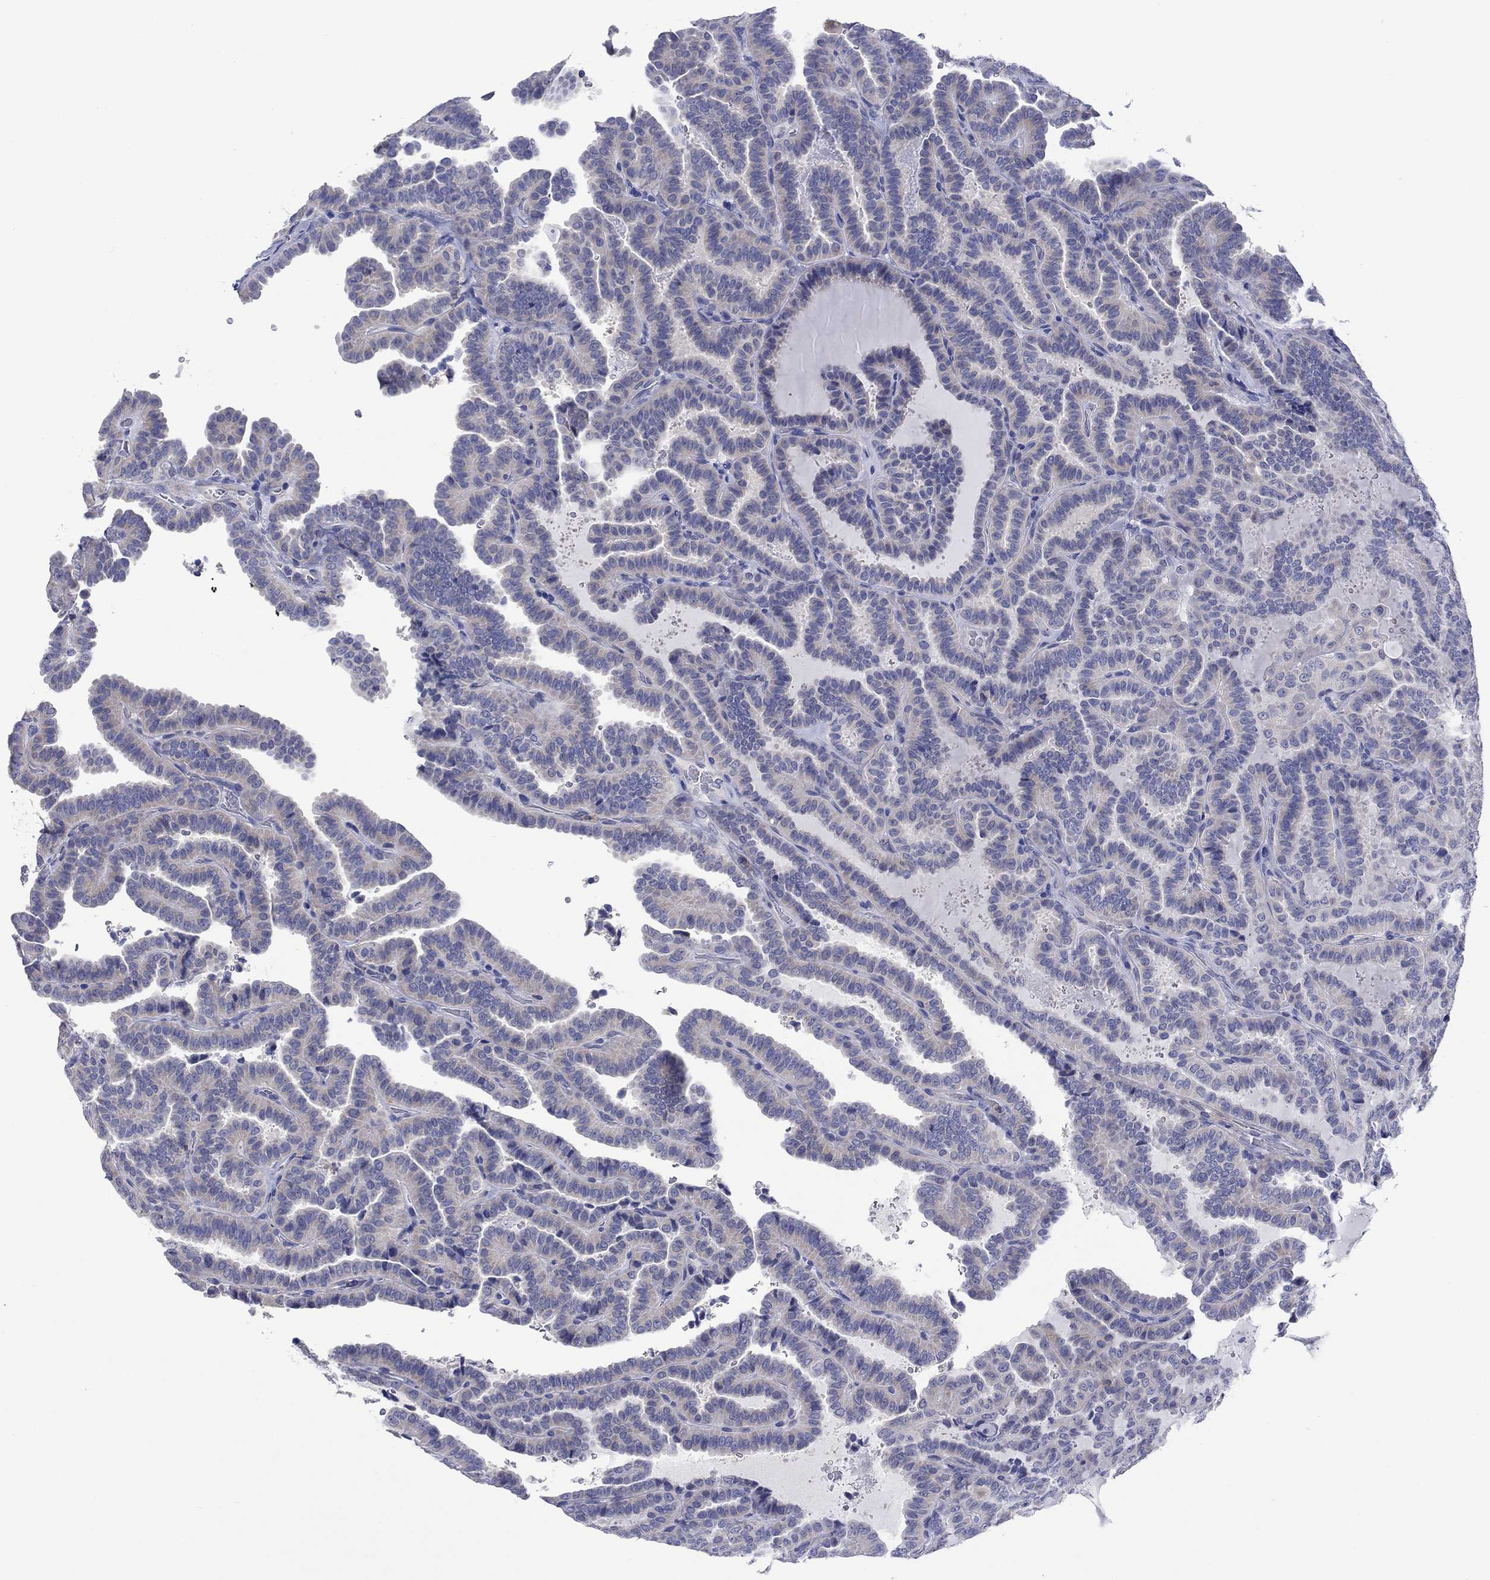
{"staining": {"intensity": "negative", "quantity": "none", "location": "none"}, "tissue": "thyroid cancer", "cell_type": "Tumor cells", "image_type": "cancer", "snomed": [{"axis": "morphology", "description": "Papillary adenocarcinoma, NOS"}, {"axis": "topography", "description": "Thyroid gland"}], "caption": "An immunohistochemistry micrograph of papillary adenocarcinoma (thyroid) is shown. There is no staining in tumor cells of papillary adenocarcinoma (thyroid).", "gene": "HDC", "patient": {"sex": "female", "age": 39}}